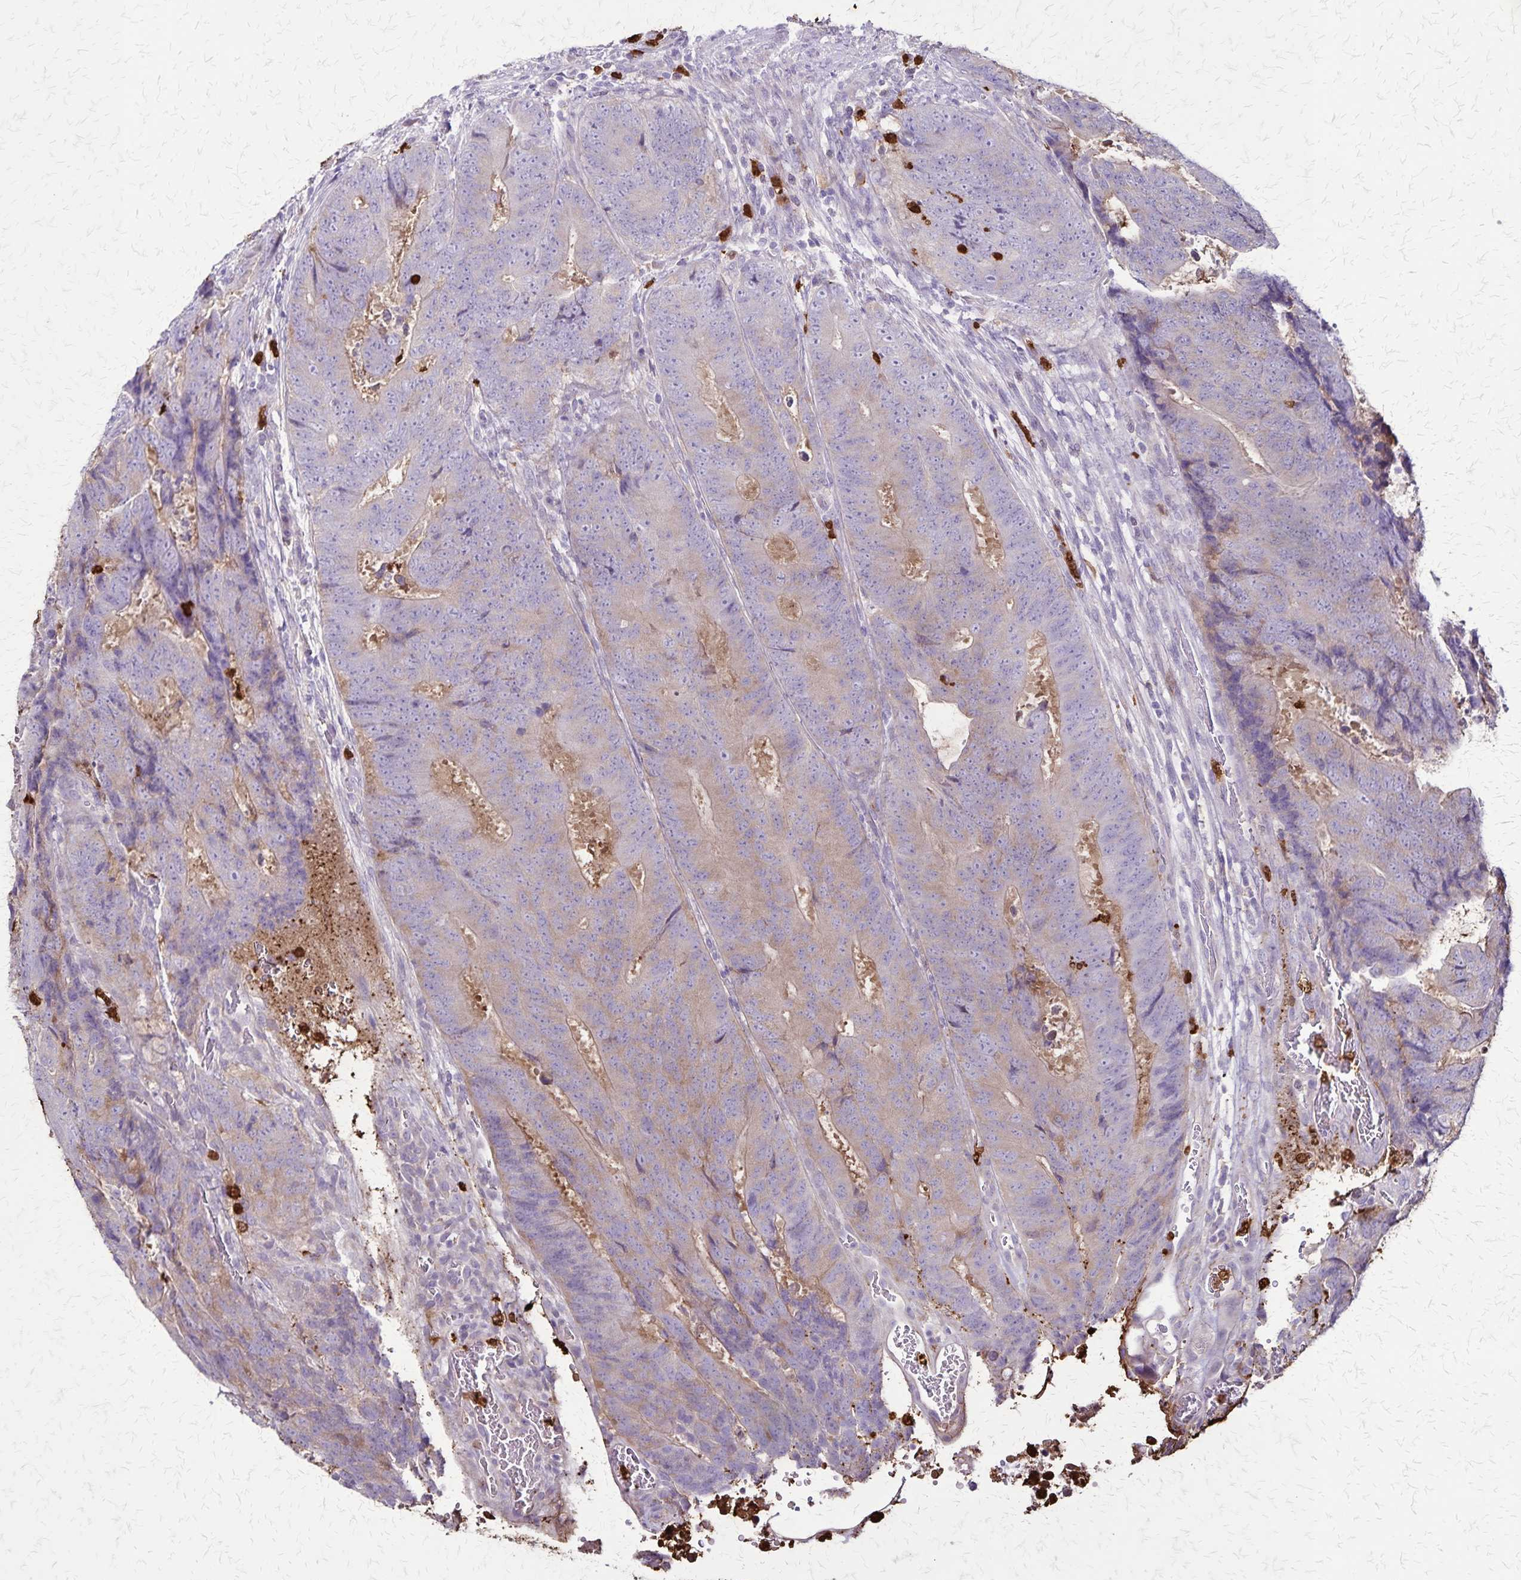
{"staining": {"intensity": "weak", "quantity": "<25%", "location": "cytoplasmic/membranous"}, "tissue": "colorectal cancer", "cell_type": "Tumor cells", "image_type": "cancer", "snomed": [{"axis": "morphology", "description": "Adenocarcinoma, NOS"}, {"axis": "topography", "description": "Colon"}], "caption": "DAB (3,3'-diaminobenzidine) immunohistochemical staining of human adenocarcinoma (colorectal) shows no significant staining in tumor cells.", "gene": "ULBP3", "patient": {"sex": "female", "age": 48}}